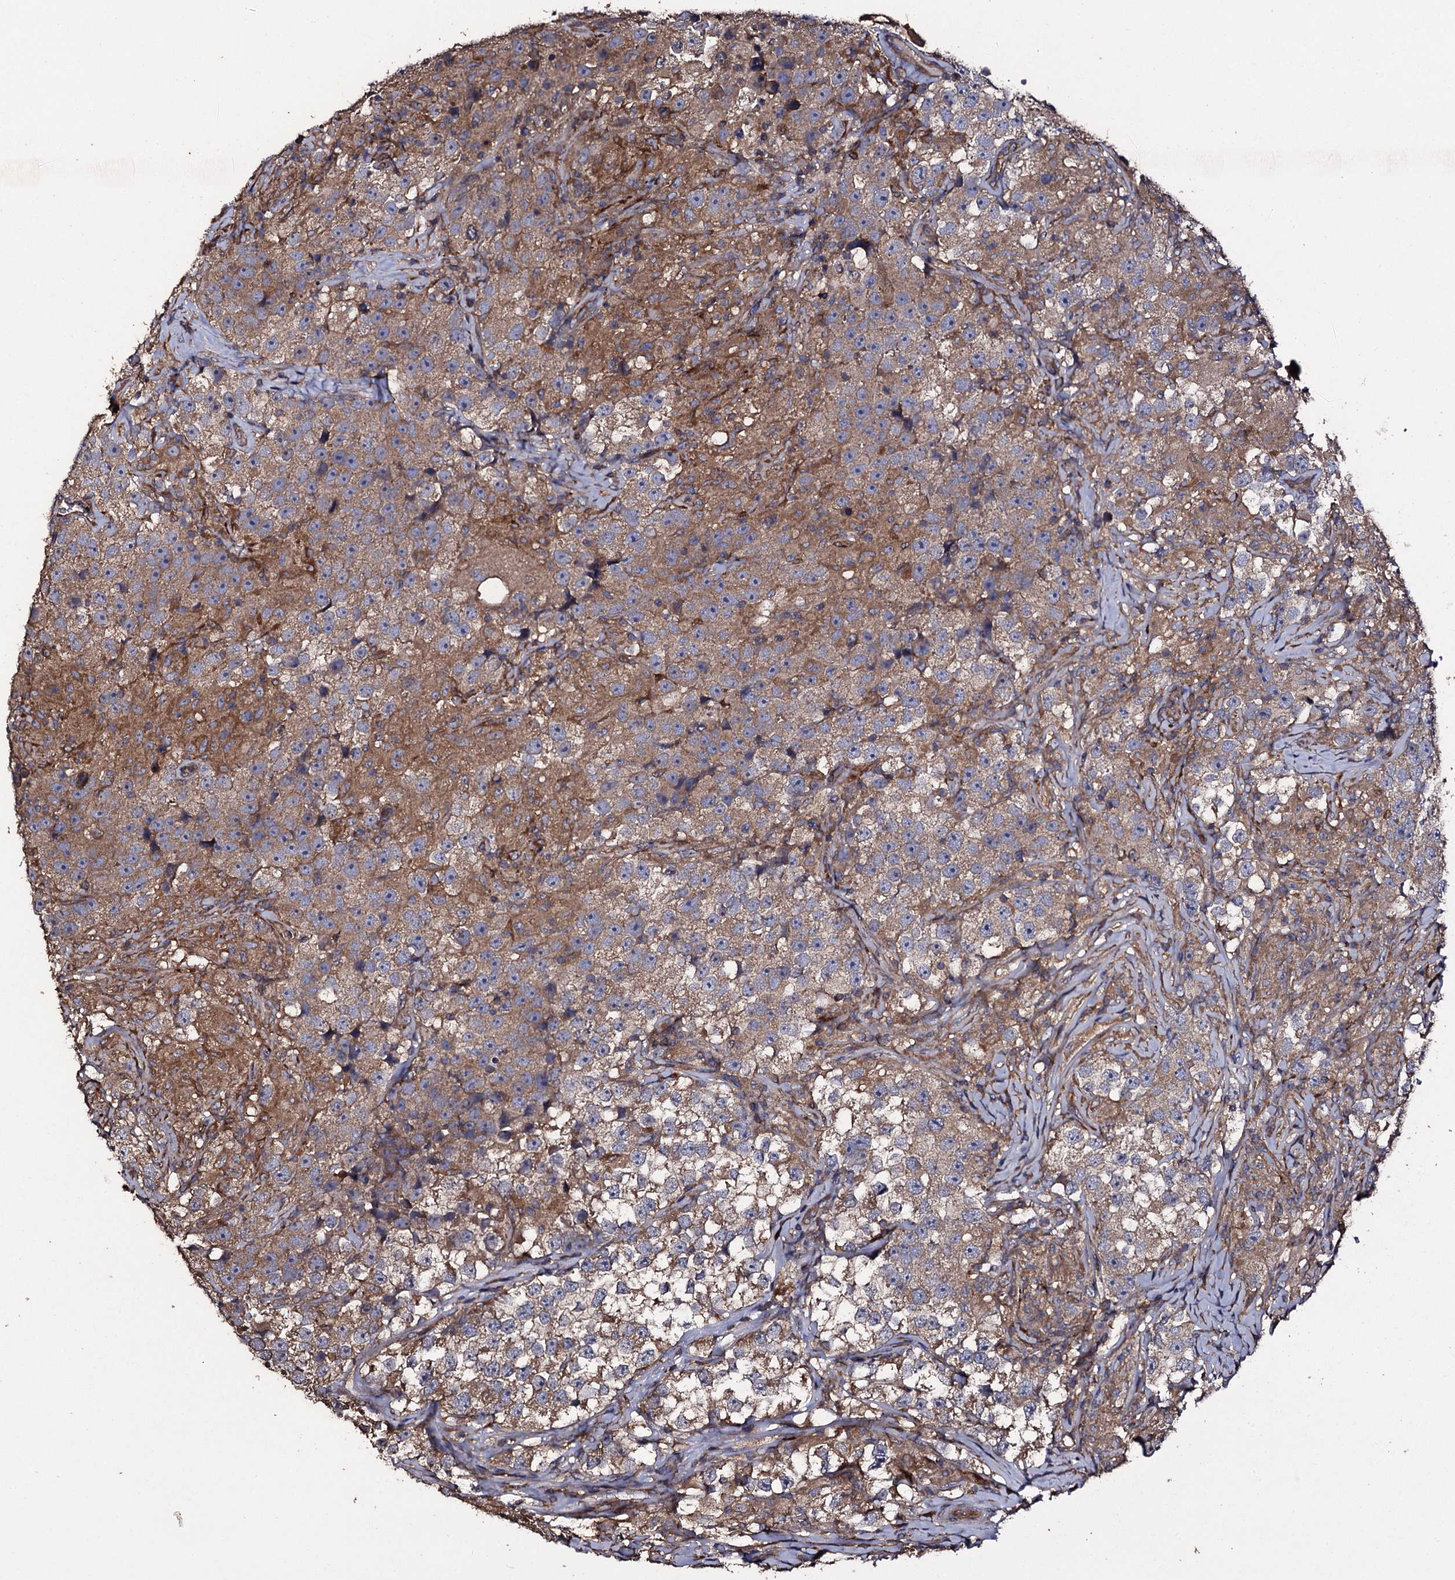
{"staining": {"intensity": "weak", "quantity": ">75%", "location": "cytoplasmic/membranous"}, "tissue": "testis cancer", "cell_type": "Tumor cells", "image_type": "cancer", "snomed": [{"axis": "morphology", "description": "Seminoma, NOS"}, {"axis": "topography", "description": "Testis"}], "caption": "This is a photomicrograph of immunohistochemistry (IHC) staining of seminoma (testis), which shows weak expression in the cytoplasmic/membranous of tumor cells.", "gene": "TTC23", "patient": {"sex": "male", "age": 46}}